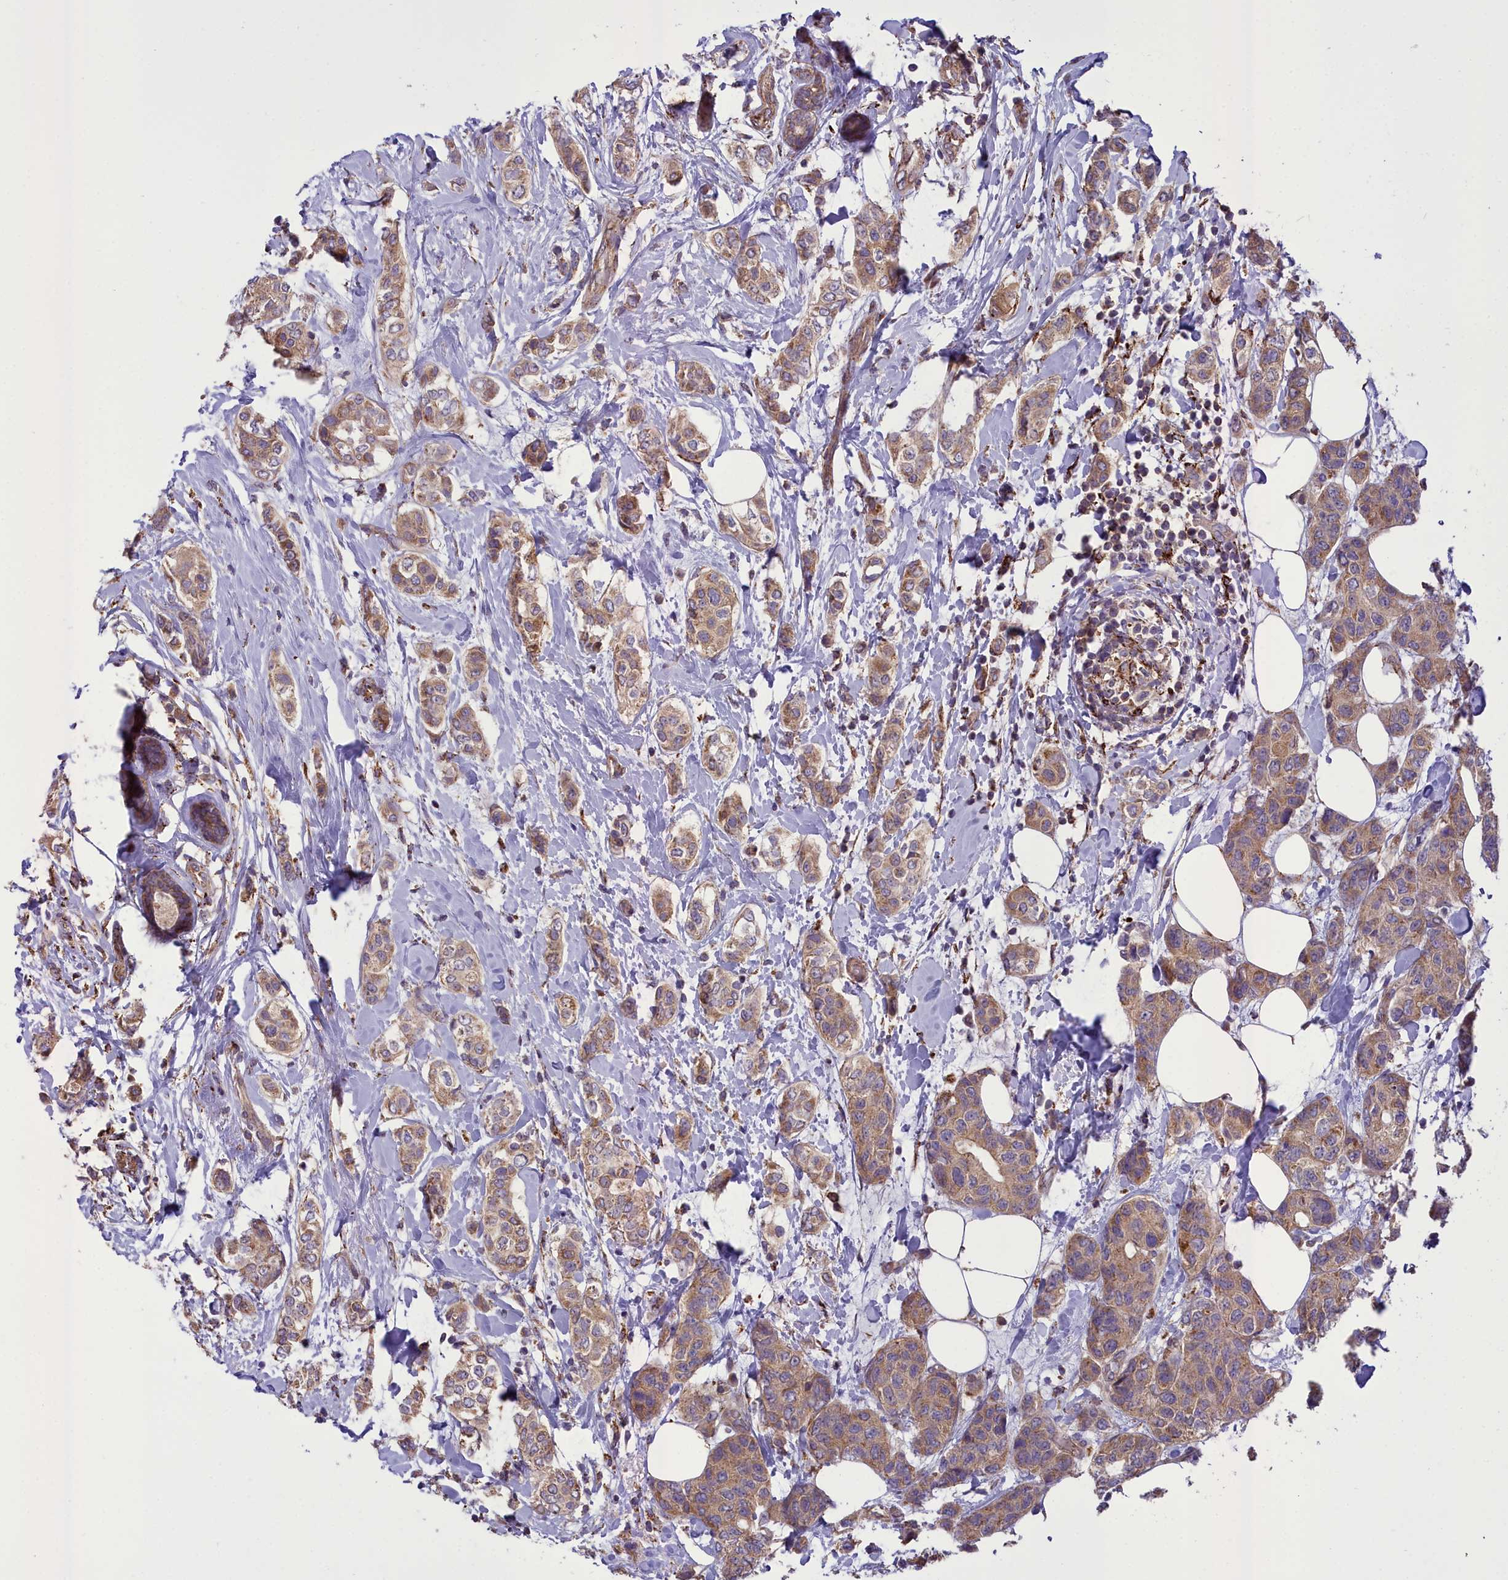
{"staining": {"intensity": "moderate", "quantity": ">75%", "location": "cytoplasmic/membranous"}, "tissue": "breast cancer", "cell_type": "Tumor cells", "image_type": "cancer", "snomed": [{"axis": "morphology", "description": "Lobular carcinoma"}, {"axis": "topography", "description": "Breast"}], "caption": "DAB (3,3'-diaminobenzidine) immunohistochemical staining of human lobular carcinoma (breast) displays moderate cytoplasmic/membranous protein expression in about >75% of tumor cells.", "gene": "TBC1D24", "patient": {"sex": "female", "age": 51}}